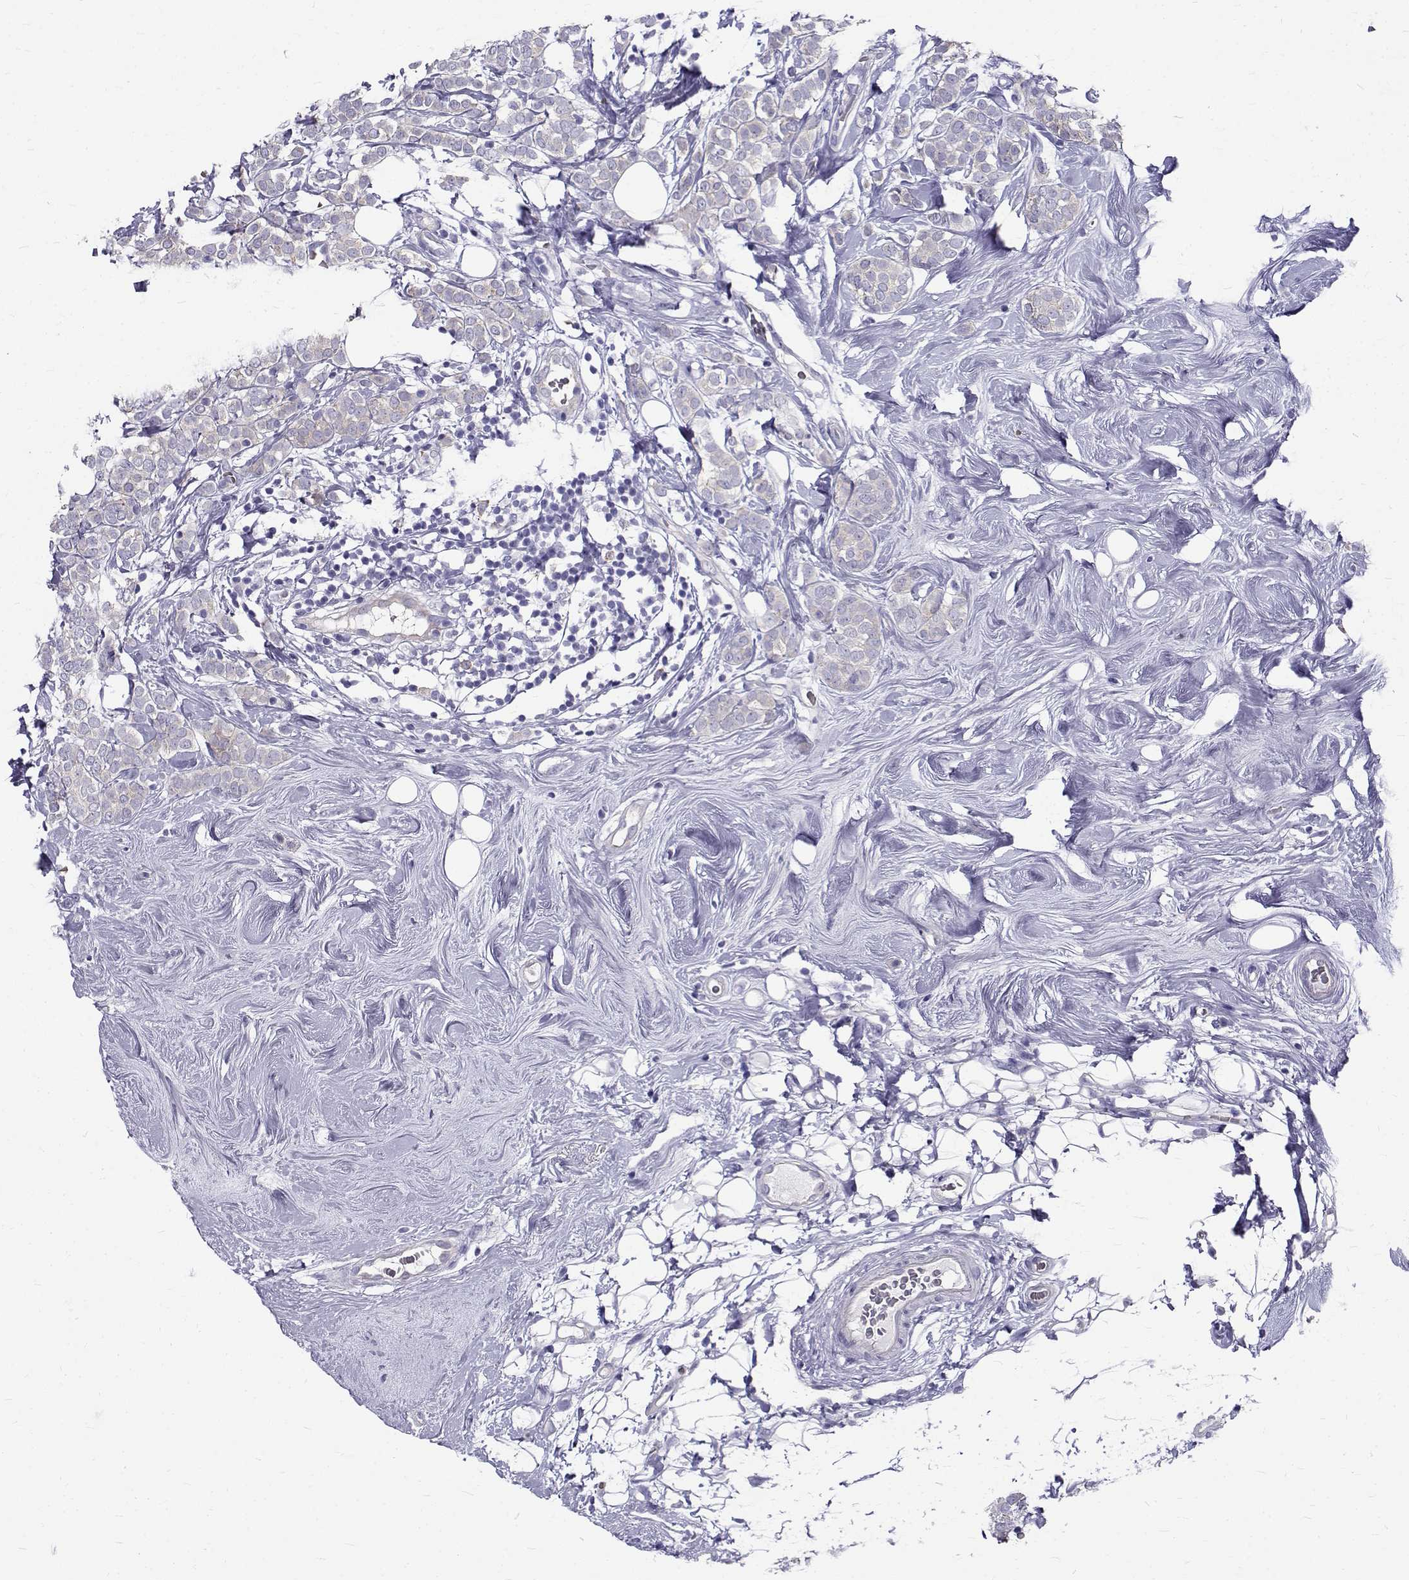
{"staining": {"intensity": "negative", "quantity": "none", "location": "none"}, "tissue": "breast cancer", "cell_type": "Tumor cells", "image_type": "cancer", "snomed": [{"axis": "morphology", "description": "Lobular carcinoma"}, {"axis": "topography", "description": "Breast"}], "caption": "A high-resolution photomicrograph shows immunohistochemistry staining of breast cancer, which shows no significant expression in tumor cells.", "gene": "IGSF1", "patient": {"sex": "female", "age": 49}}